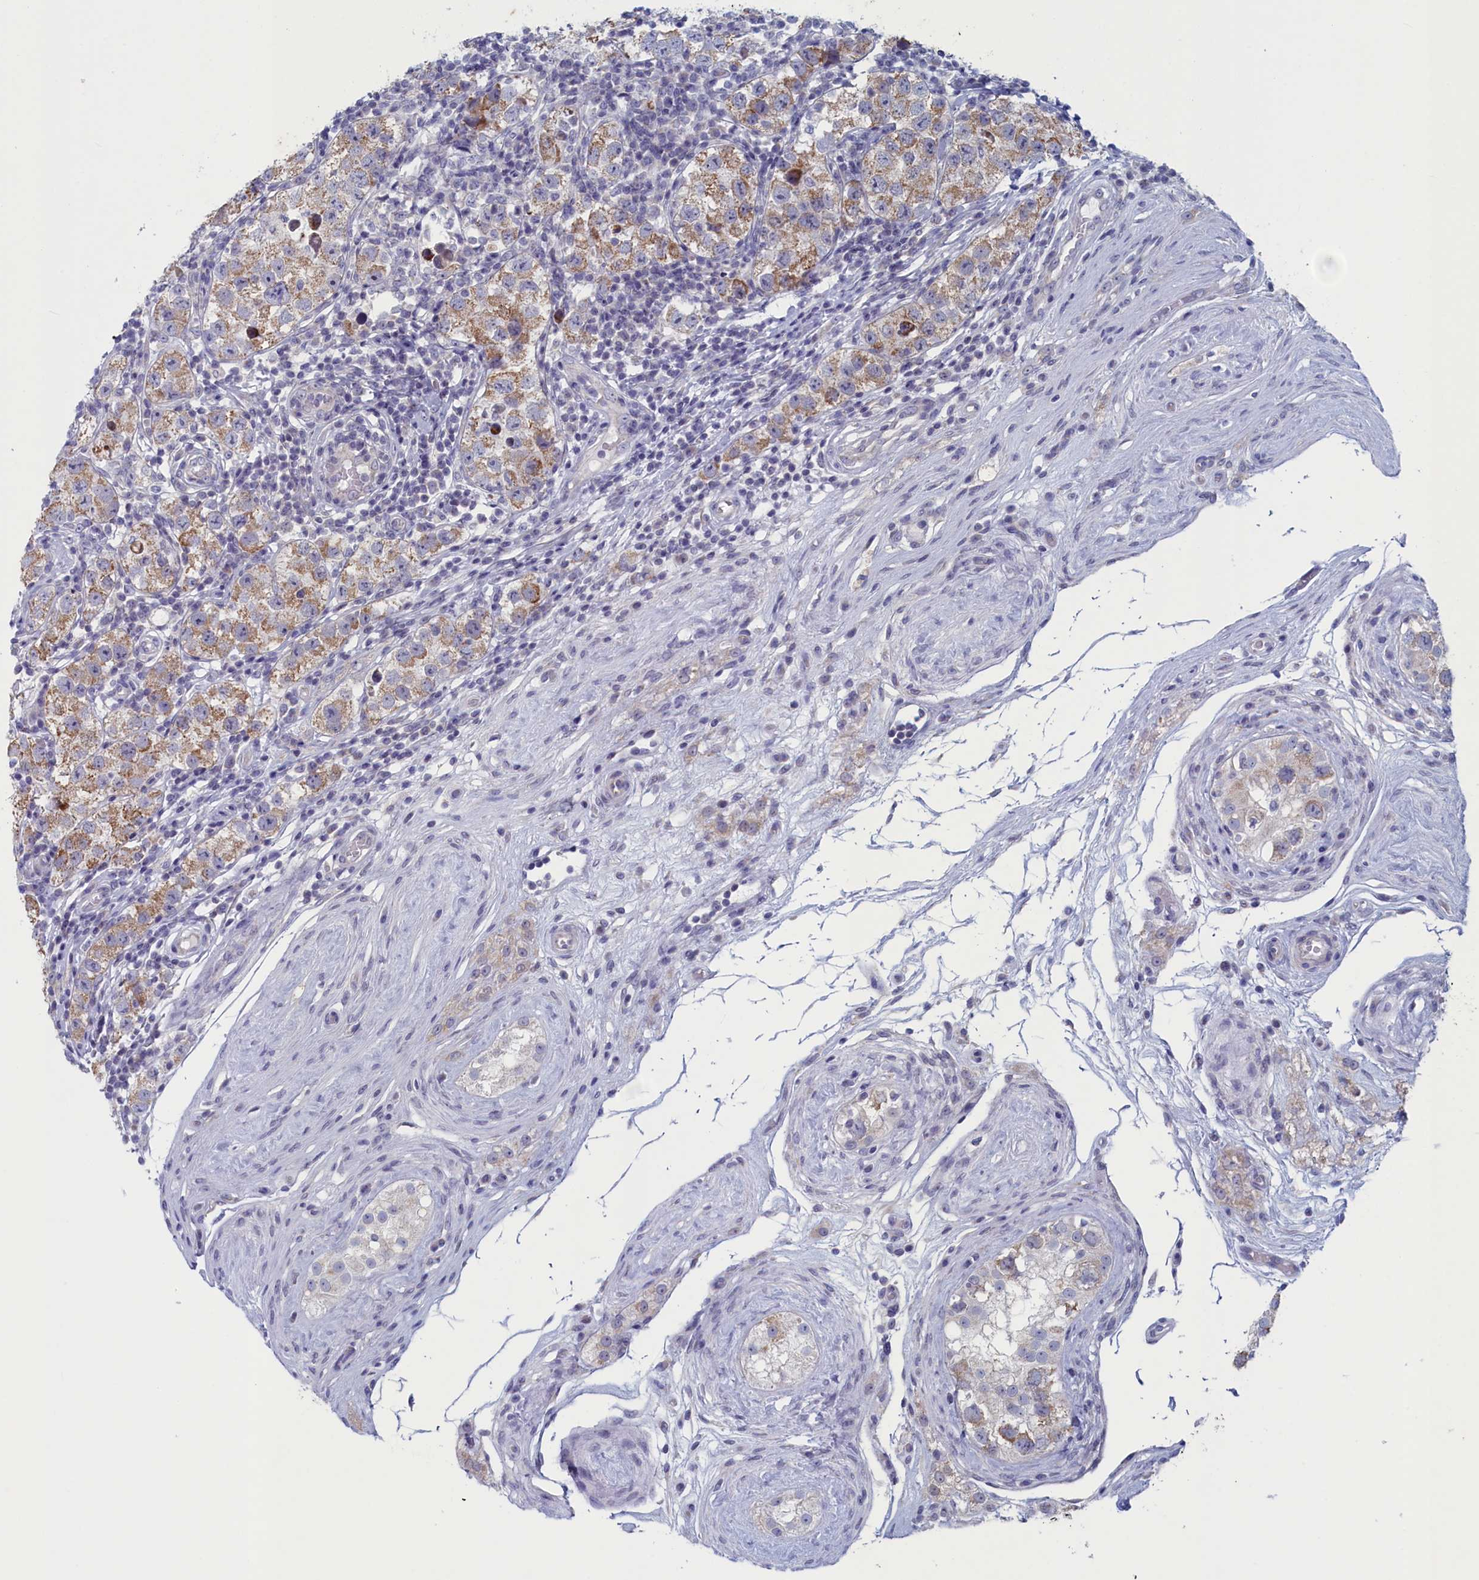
{"staining": {"intensity": "moderate", "quantity": "25%-75%", "location": "cytoplasmic/membranous"}, "tissue": "testis cancer", "cell_type": "Tumor cells", "image_type": "cancer", "snomed": [{"axis": "morphology", "description": "Seminoma, NOS"}, {"axis": "topography", "description": "Testis"}], "caption": "A brown stain highlights moderate cytoplasmic/membranous staining of a protein in human seminoma (testis) tumor cells.", "gene": "WDR76", "patient": {"sex": "male", "age": 34}}